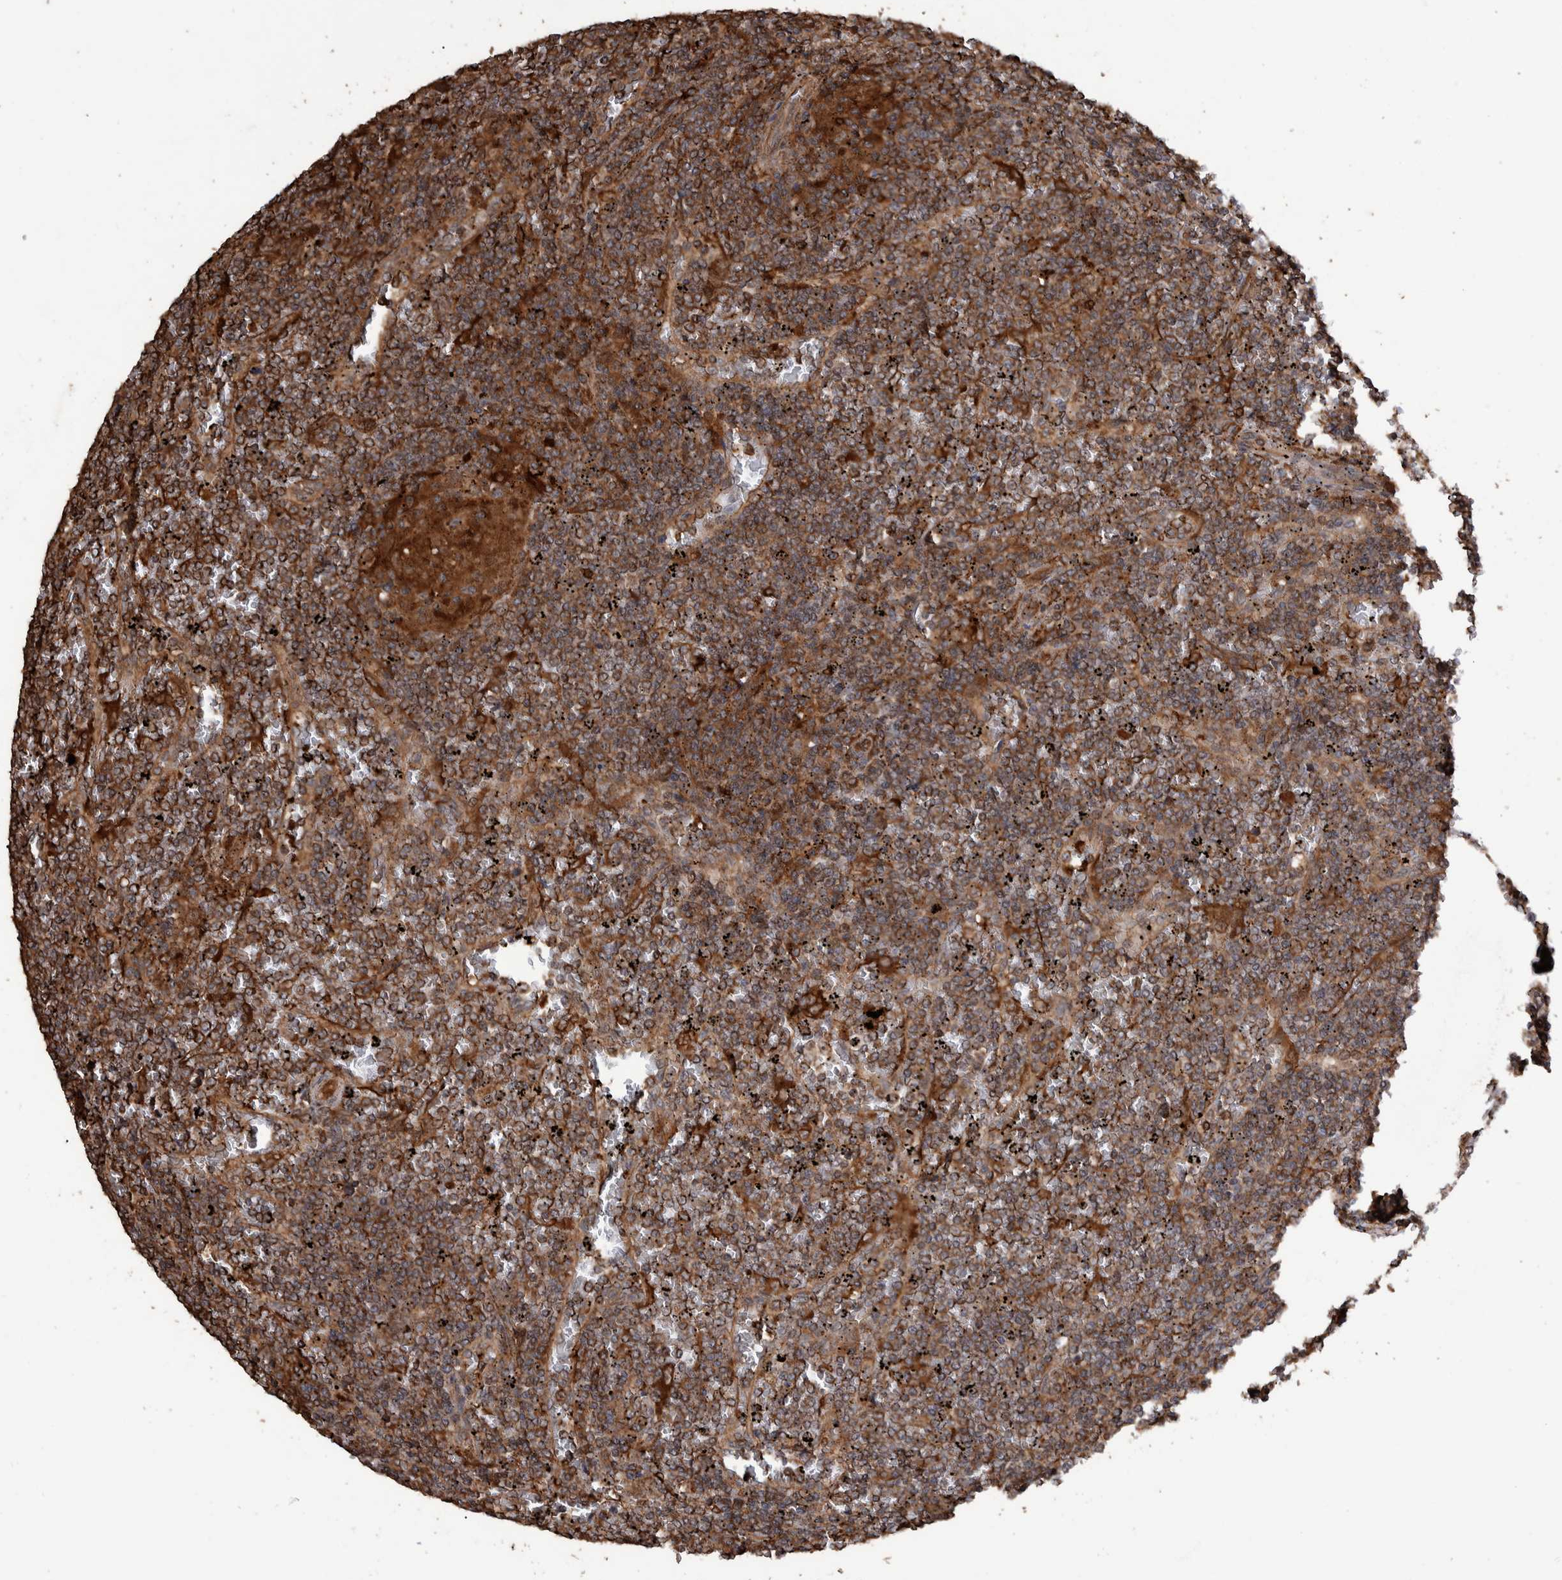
{"staining": {"intensity": "strong", "quantity": ">75%", "location": "cytoplasmic/membranous"}, "tissue": "lymphoma", "cell_type": "Tumor cells", "image_type": "cancer", "snomed": [{"axis": "morphology", "description": "Malignant lymphoma, non-Hodgkin's type, Low grade"}, {"axis": "topography", "description": "Spleen"}], "caption": "High-magnification brightfield microscopy of lymphoma stained with DAB (brown) and counterstained with hematoxylin (blue). tumor cells exhibit strong cytoplasmic/membranous expression is appreciated in about>75% of cells.", "gene": "TRIM16", "patient": {"sex": "female", "age": 19}}